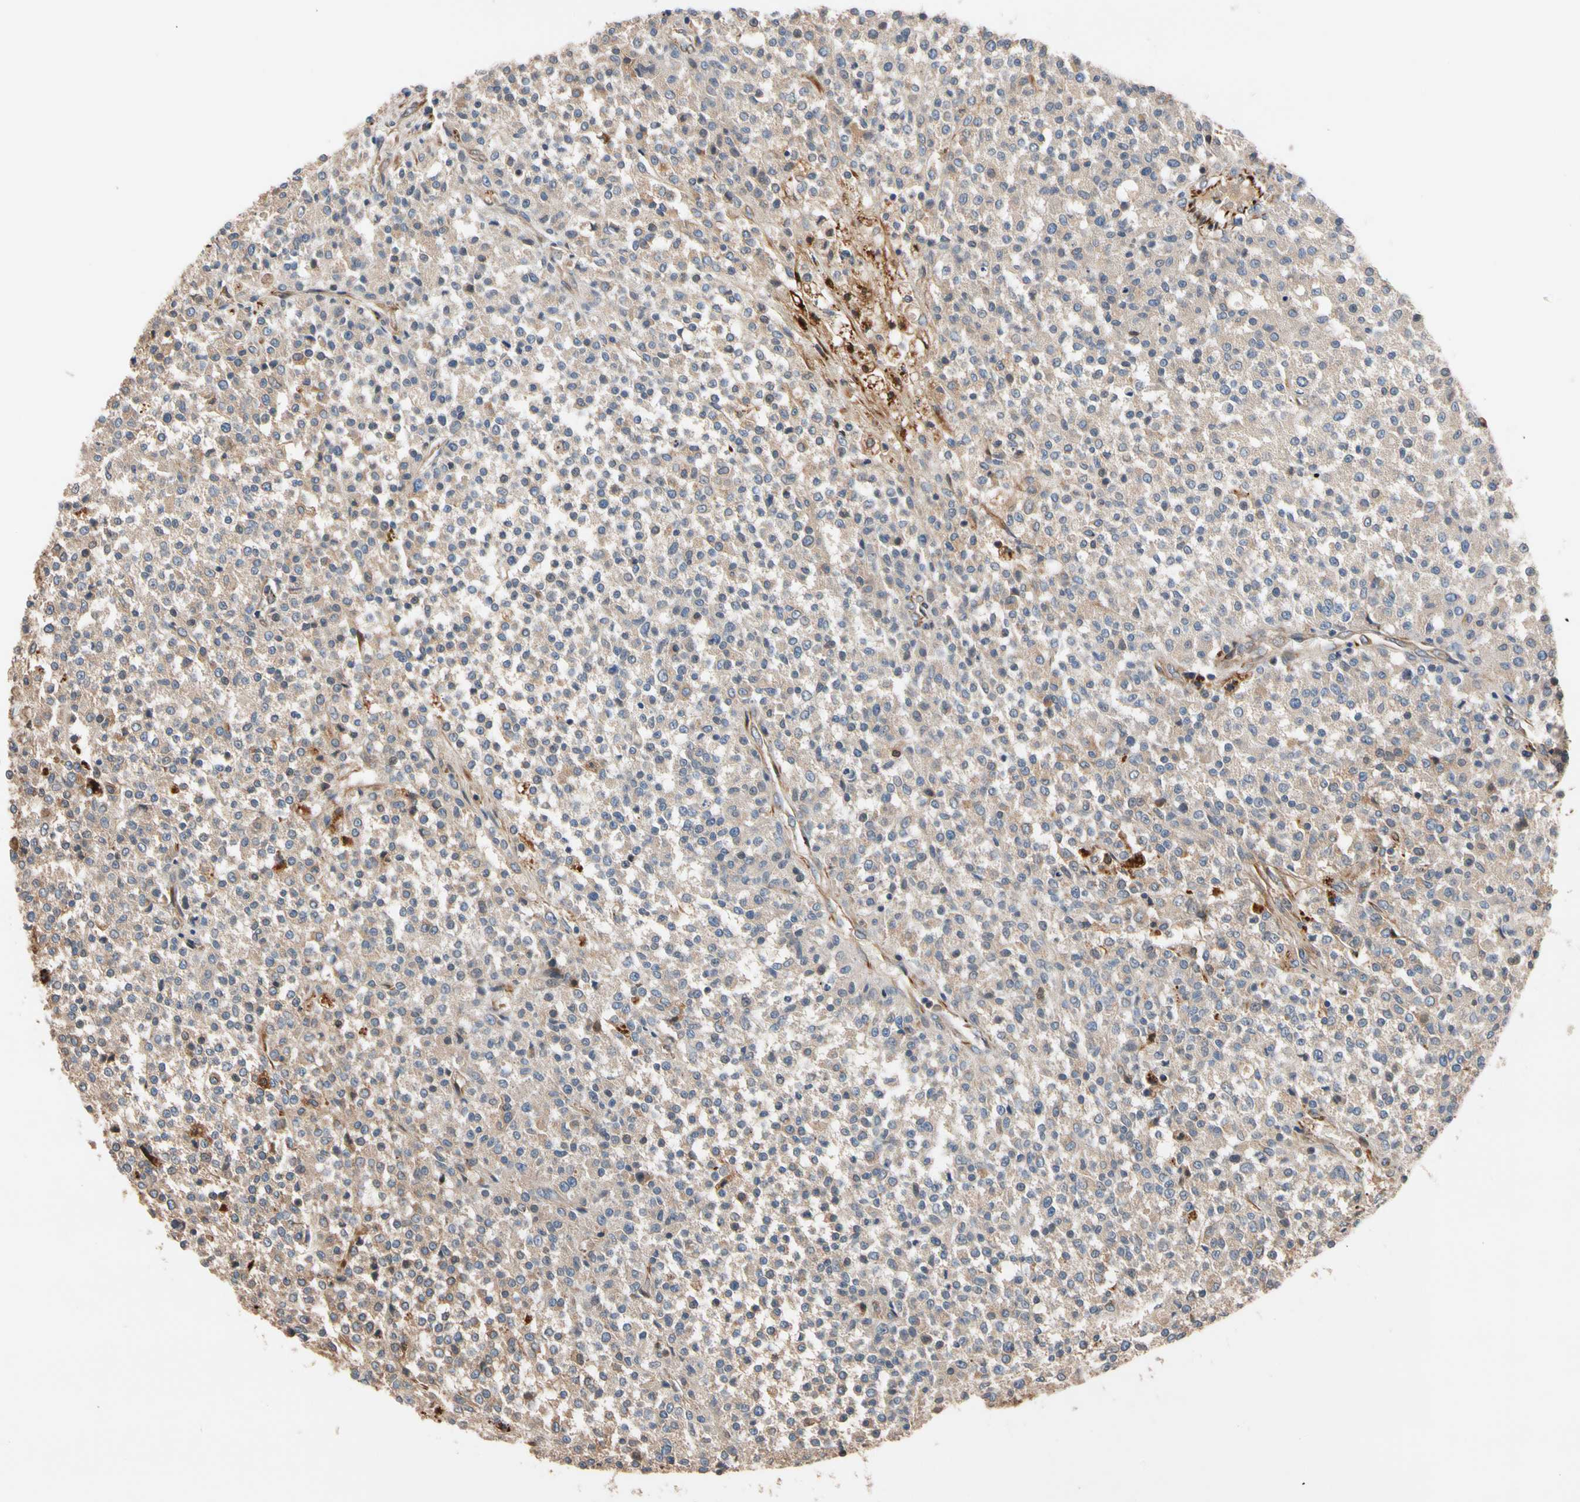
{"staining": {"intensity": "weak", "quantity": "25%-75%", "location": "cytoplasmic/membranous"}, "tissue": "testis cancer", "cell_type": "Tumor cells", "image_type": "cancer", "snomed": [{"axis": "morphology", "description": "Seminoma, NOS"}, {"axis": "topography", "description": "Testis"}], "caption": "Protein expression analysis of testis cancer displays weak cytoplasmic/membranous positivity in about 25%-75% of tumor cells.", "gene": "FGD6", "patient": {"sex": "male", "age": 59}}